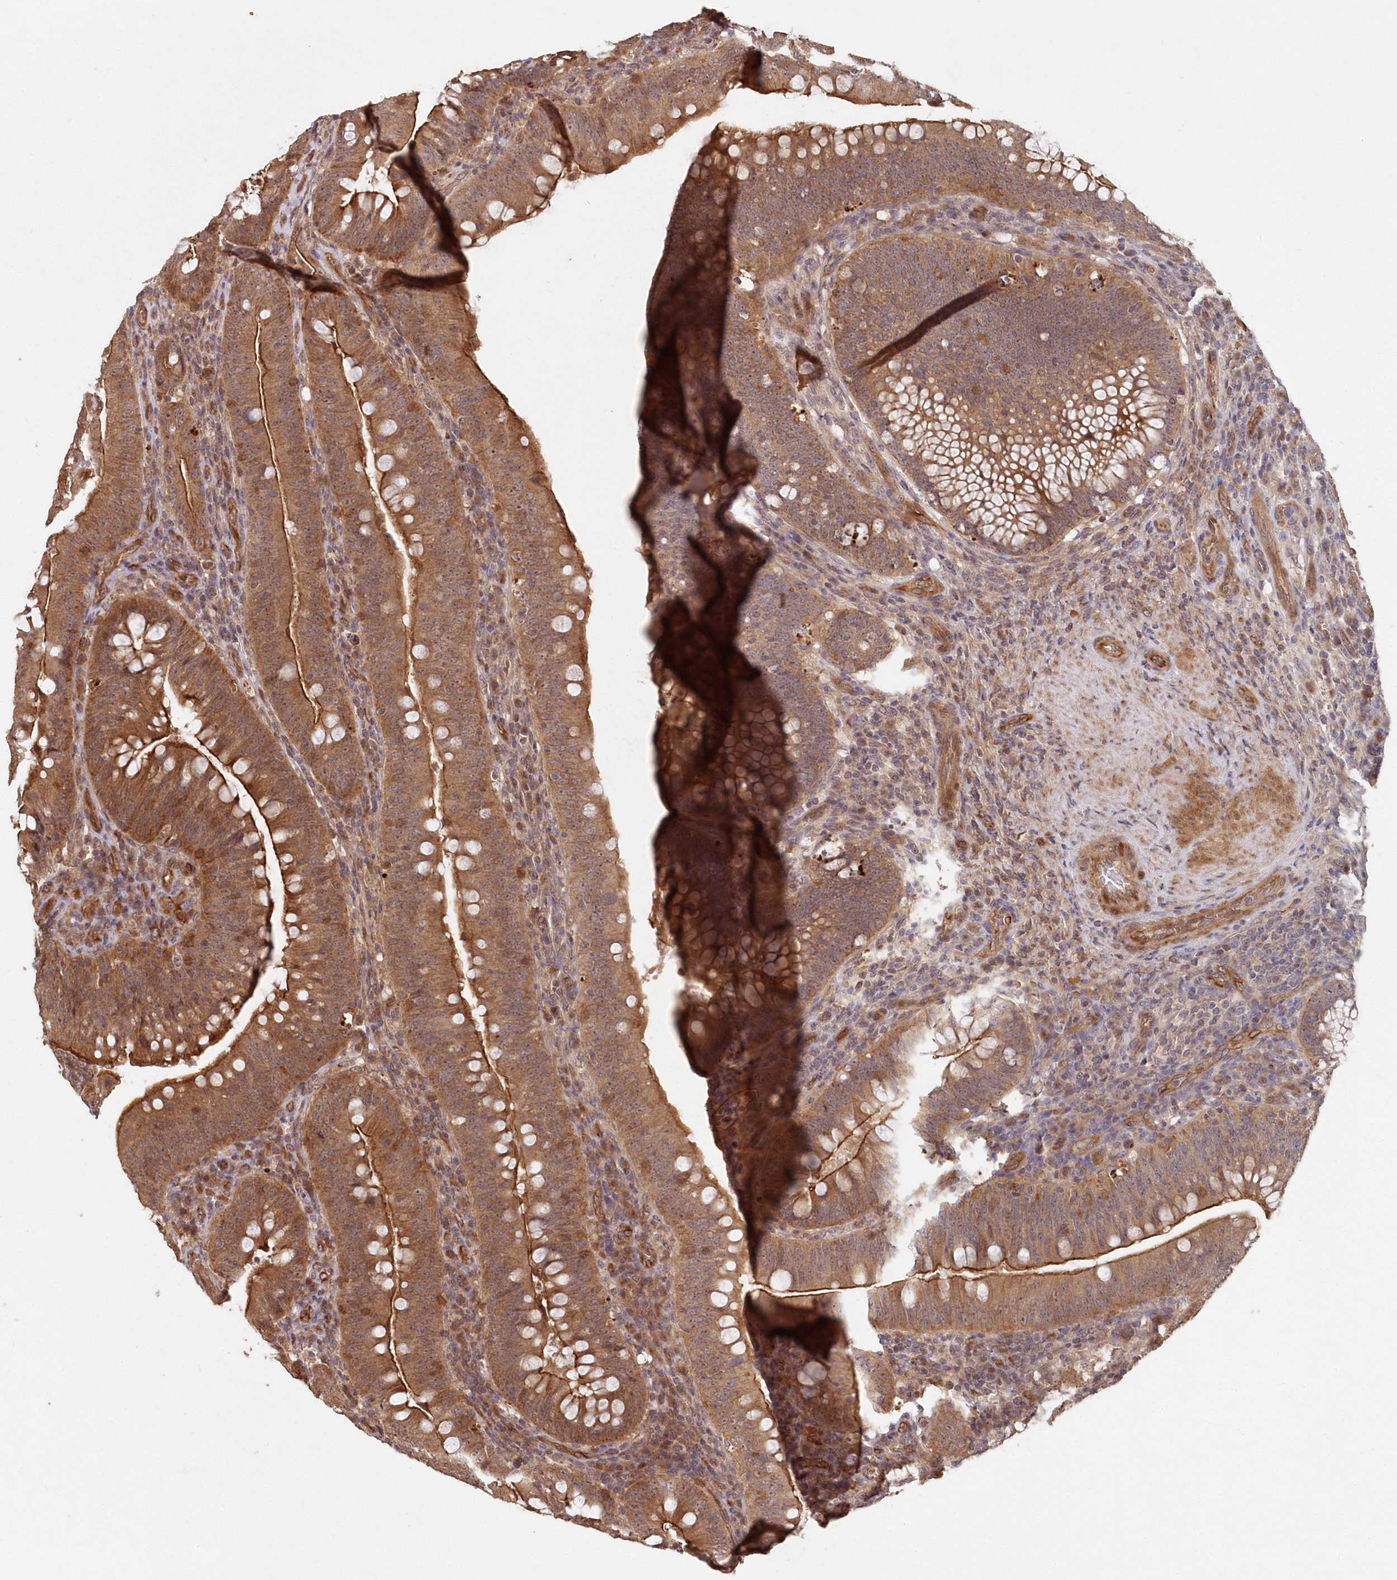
{"staining": {"intensity": "strong", "quantity": ">75%", "location": "cytoplasmic/membranous"}, "tissue": "colorectal cancer", "cell_type": "Tumor cells", "image_type": "cancer", "snomed": [{"axis": "morphology", "description": "Normal tissue, NOS"}, {"axis": "topography", "description": "Colon"}], "caption": "Immunohistochemical staining of colorectal cancer displays strong cytoplasmic/membranous protein expression in approximately >75% of tumor cells.", "gene": "HYCC2", "patient": {"sex": "female", "age": 82}}